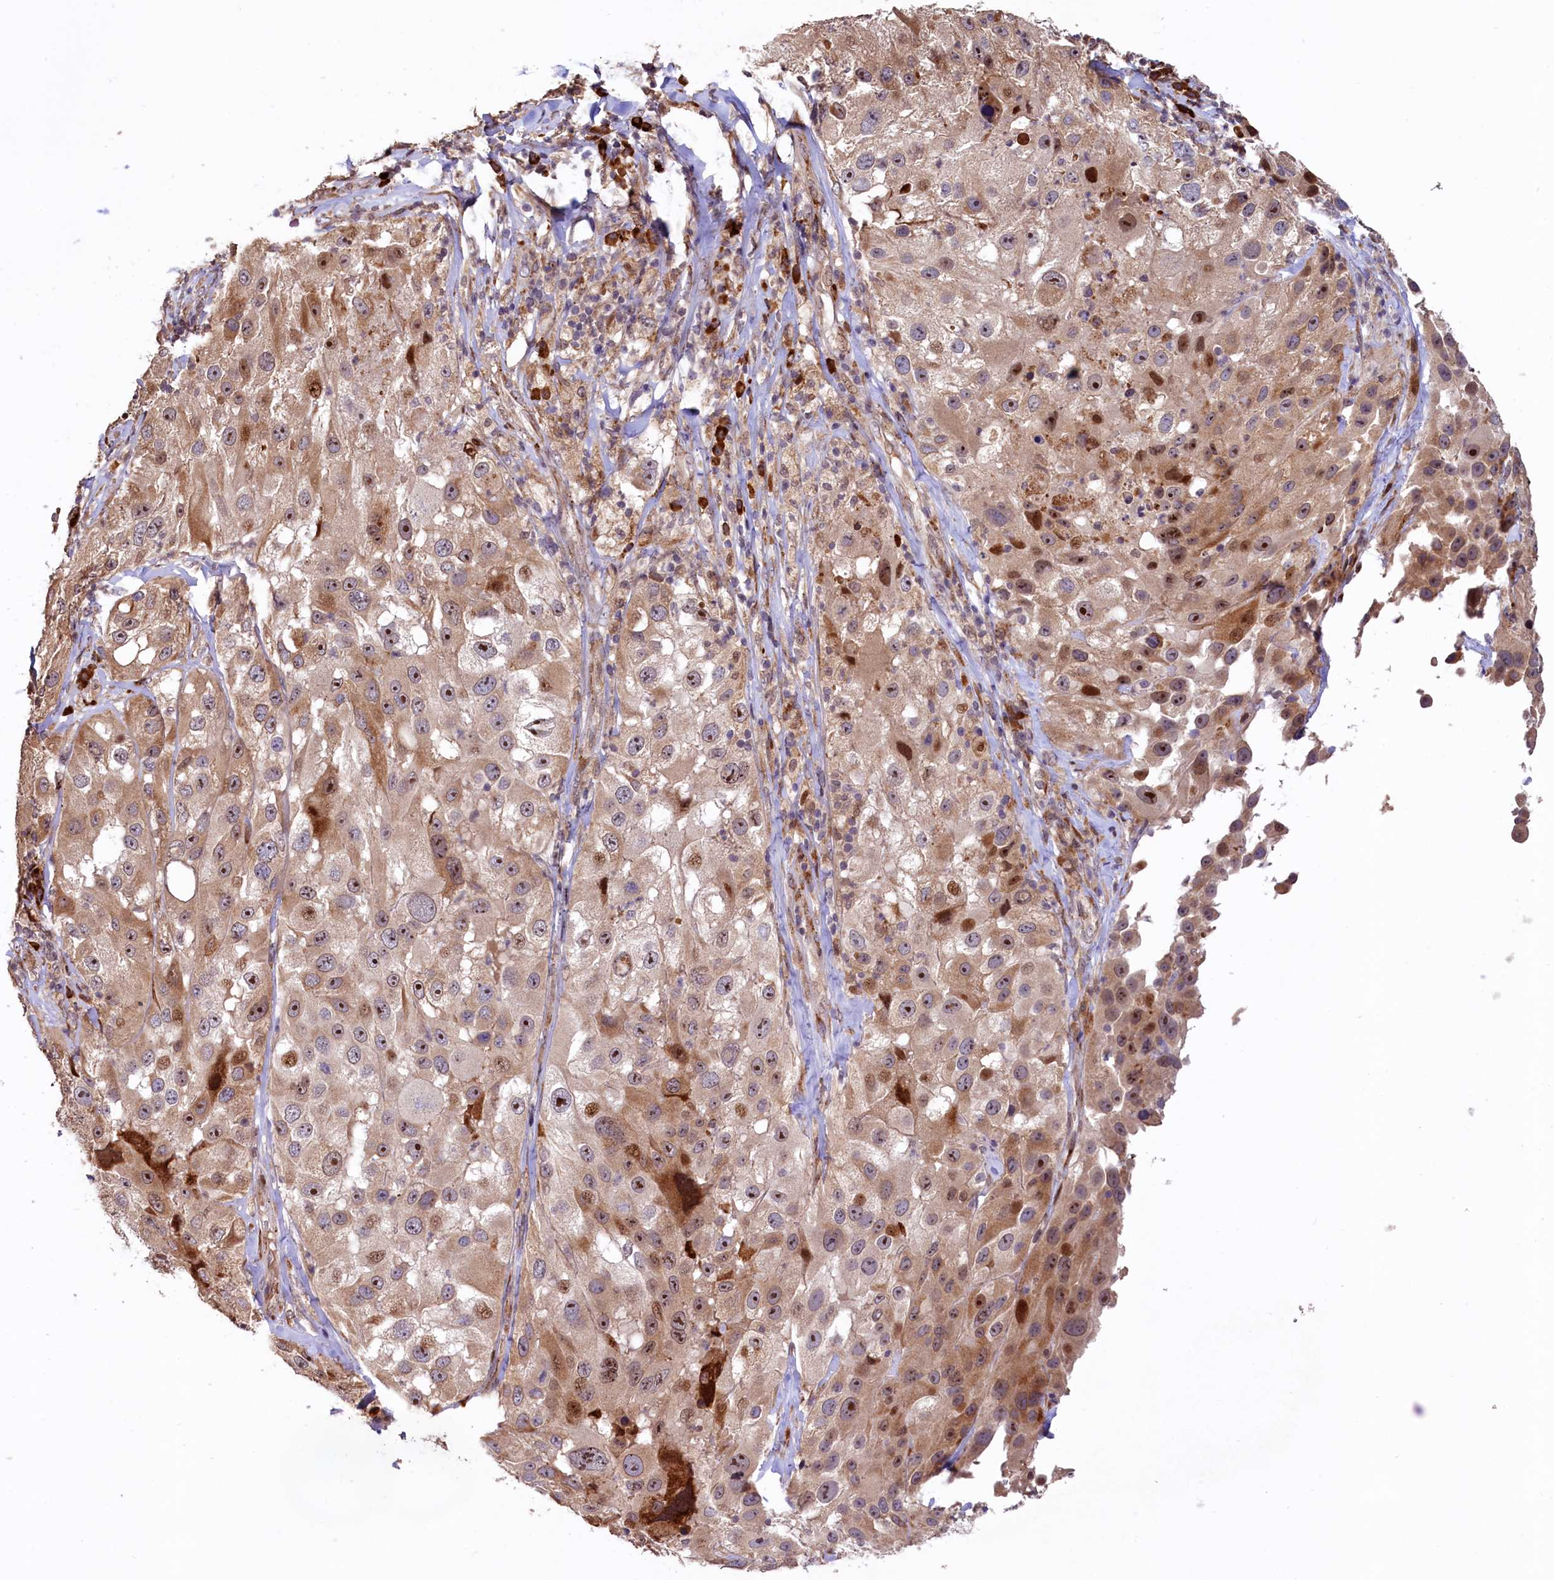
{"staining": {"intensity": "moderate", "quantity": "25%-75%", "location": "cytoplasmic/membranous,nuclear"}, "tissue": "melanoma", "cell_type": "Tumor cells", "image_type": "cancer", "snomed": [{"axis": "morphology", "description": "Malignant melanoma, Metastatic site"}, {"axis": "topography", "description": "Lymph node"}], "caption": "An IHC micrograph of tumor tissue is shown. Protein staining in brown shows moderate cytoplasmic/membranous and nuclear positivity in malignant melanoma (metastatic site) within tumor cells.", "gene": "C5orf15", "patient": {"sex": "male", "age": 62}}